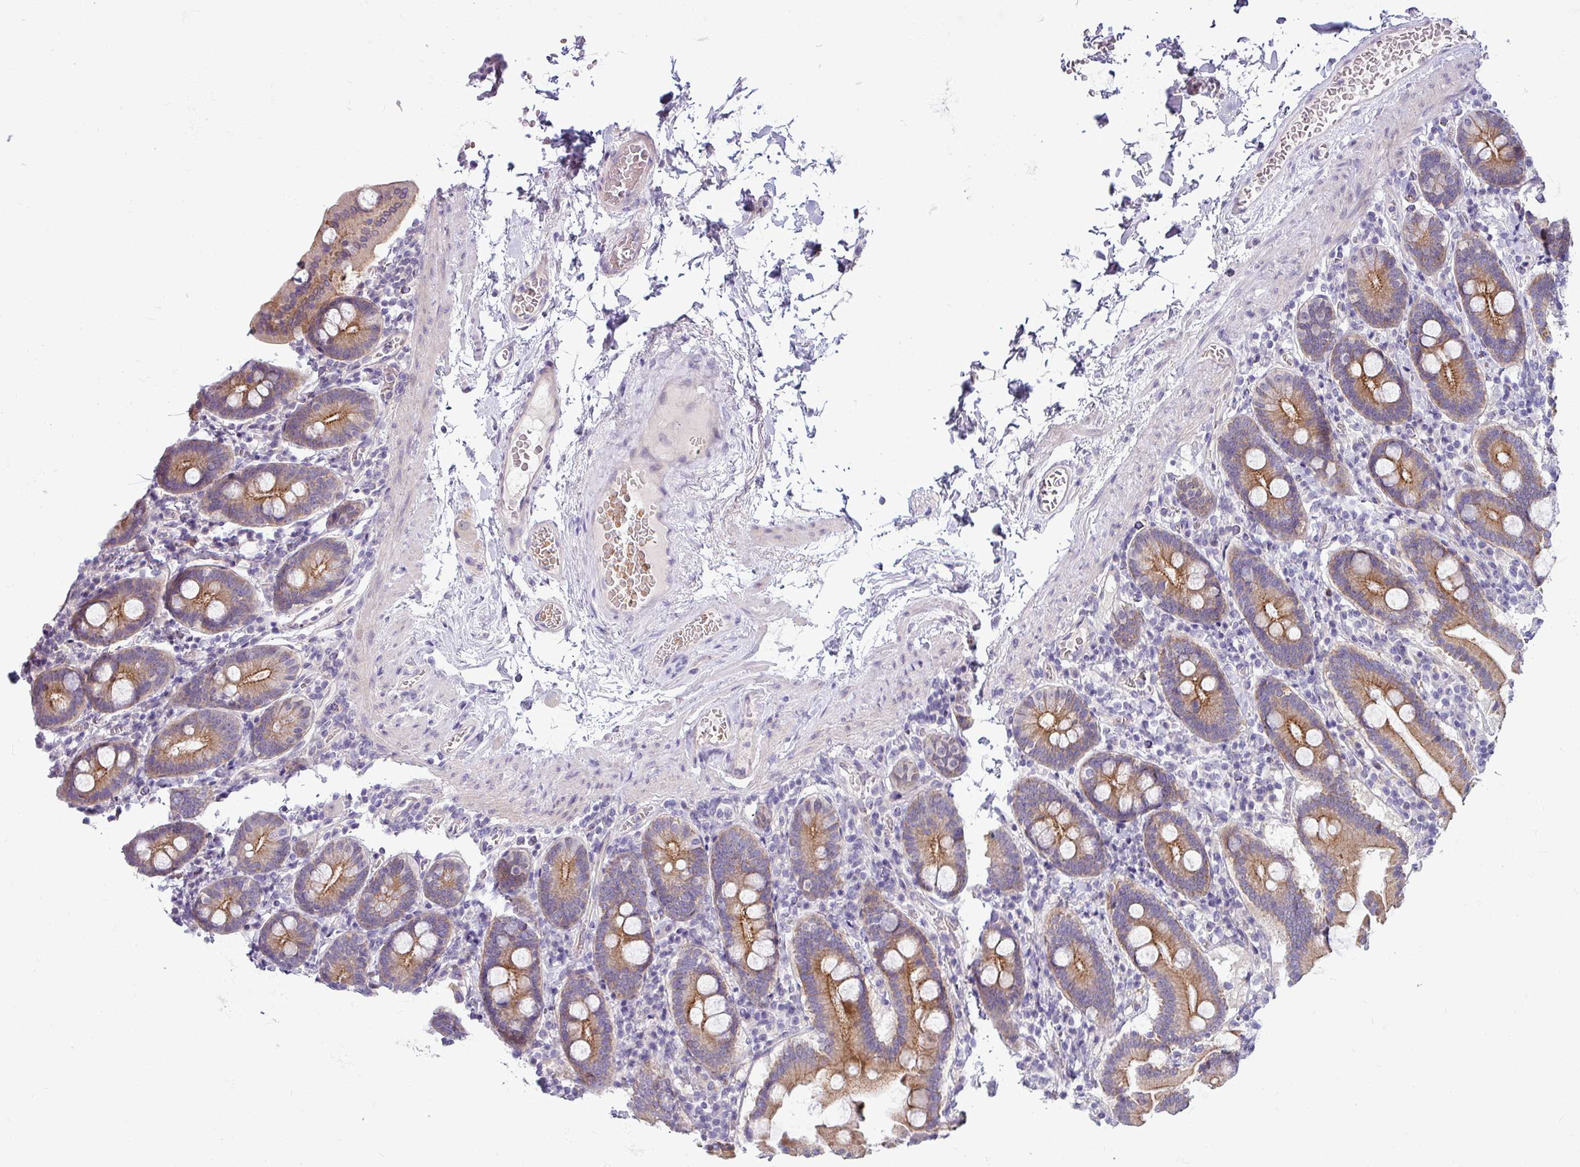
{"staining": {"intensity": "strong", "quantity": ">75%", "location": "cytoplasmic/membranous"}, "tissue": "duodenum", "cell_type": "Glandular cells", "image_type": "normal", "snomed": [{"axis": "morphology", "description": "Normal tissue, NOS"}, {"axis": "topography", "description": "Duodenum"}], "caption": "The histopathology image displays immunohistochemical staining of benign duodenum. There is strong cytoplasmic/membranous positivity is present in about >75% of glandular cells. Immunohistochemistry (ihc) stains the protein of interest in brown and the nuclei are stained blue.", "gene": "ACAP3", "patient": {"sex": "male", "age": 55}}